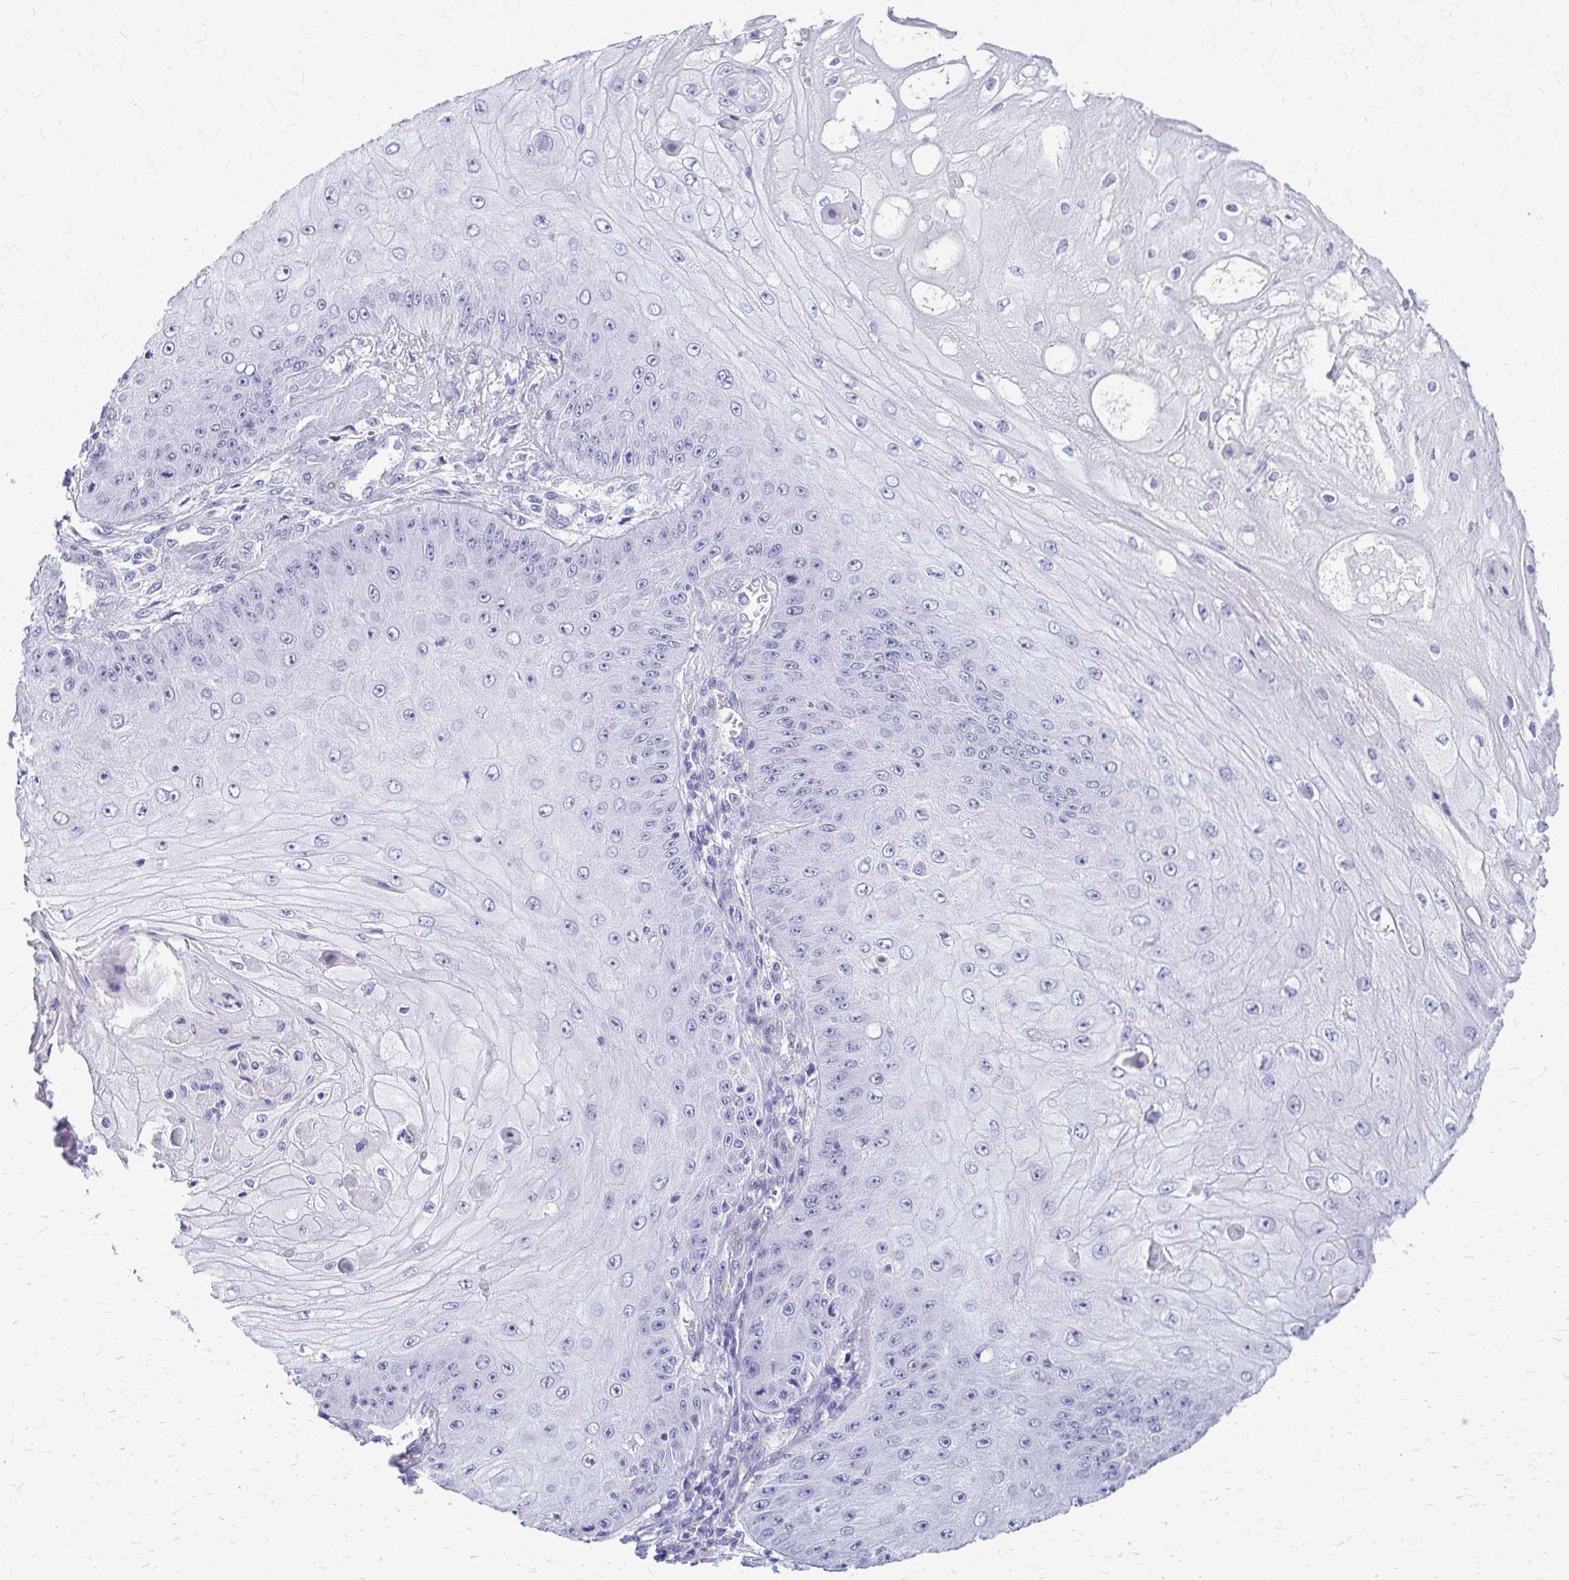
{"staining": {"intensity": "negative", "quantity": "none", "location": "none"}, "tissue": "skin cancer", "cell_type": "Tumor cells", "image_type": "cancer", "snomed": [{"axis": "morphology", "description": "Squamous cell carcinoma, NOS"}, {"axis": "topography", "description": "Skin"}], "caption": "DAB immunohistochemical staining of human squamous cell carcinoma (skin) shows no significant staining in tumor cells. Brightfield microscopy of immunohistochemistry (IHC) stained with DAB (3,3'-diaminobenzidine) (brown) and hematoxylin (blue), captured at high magnification.", "gene": "GFAP", "patient": {"sex": "male", "age": 70}}